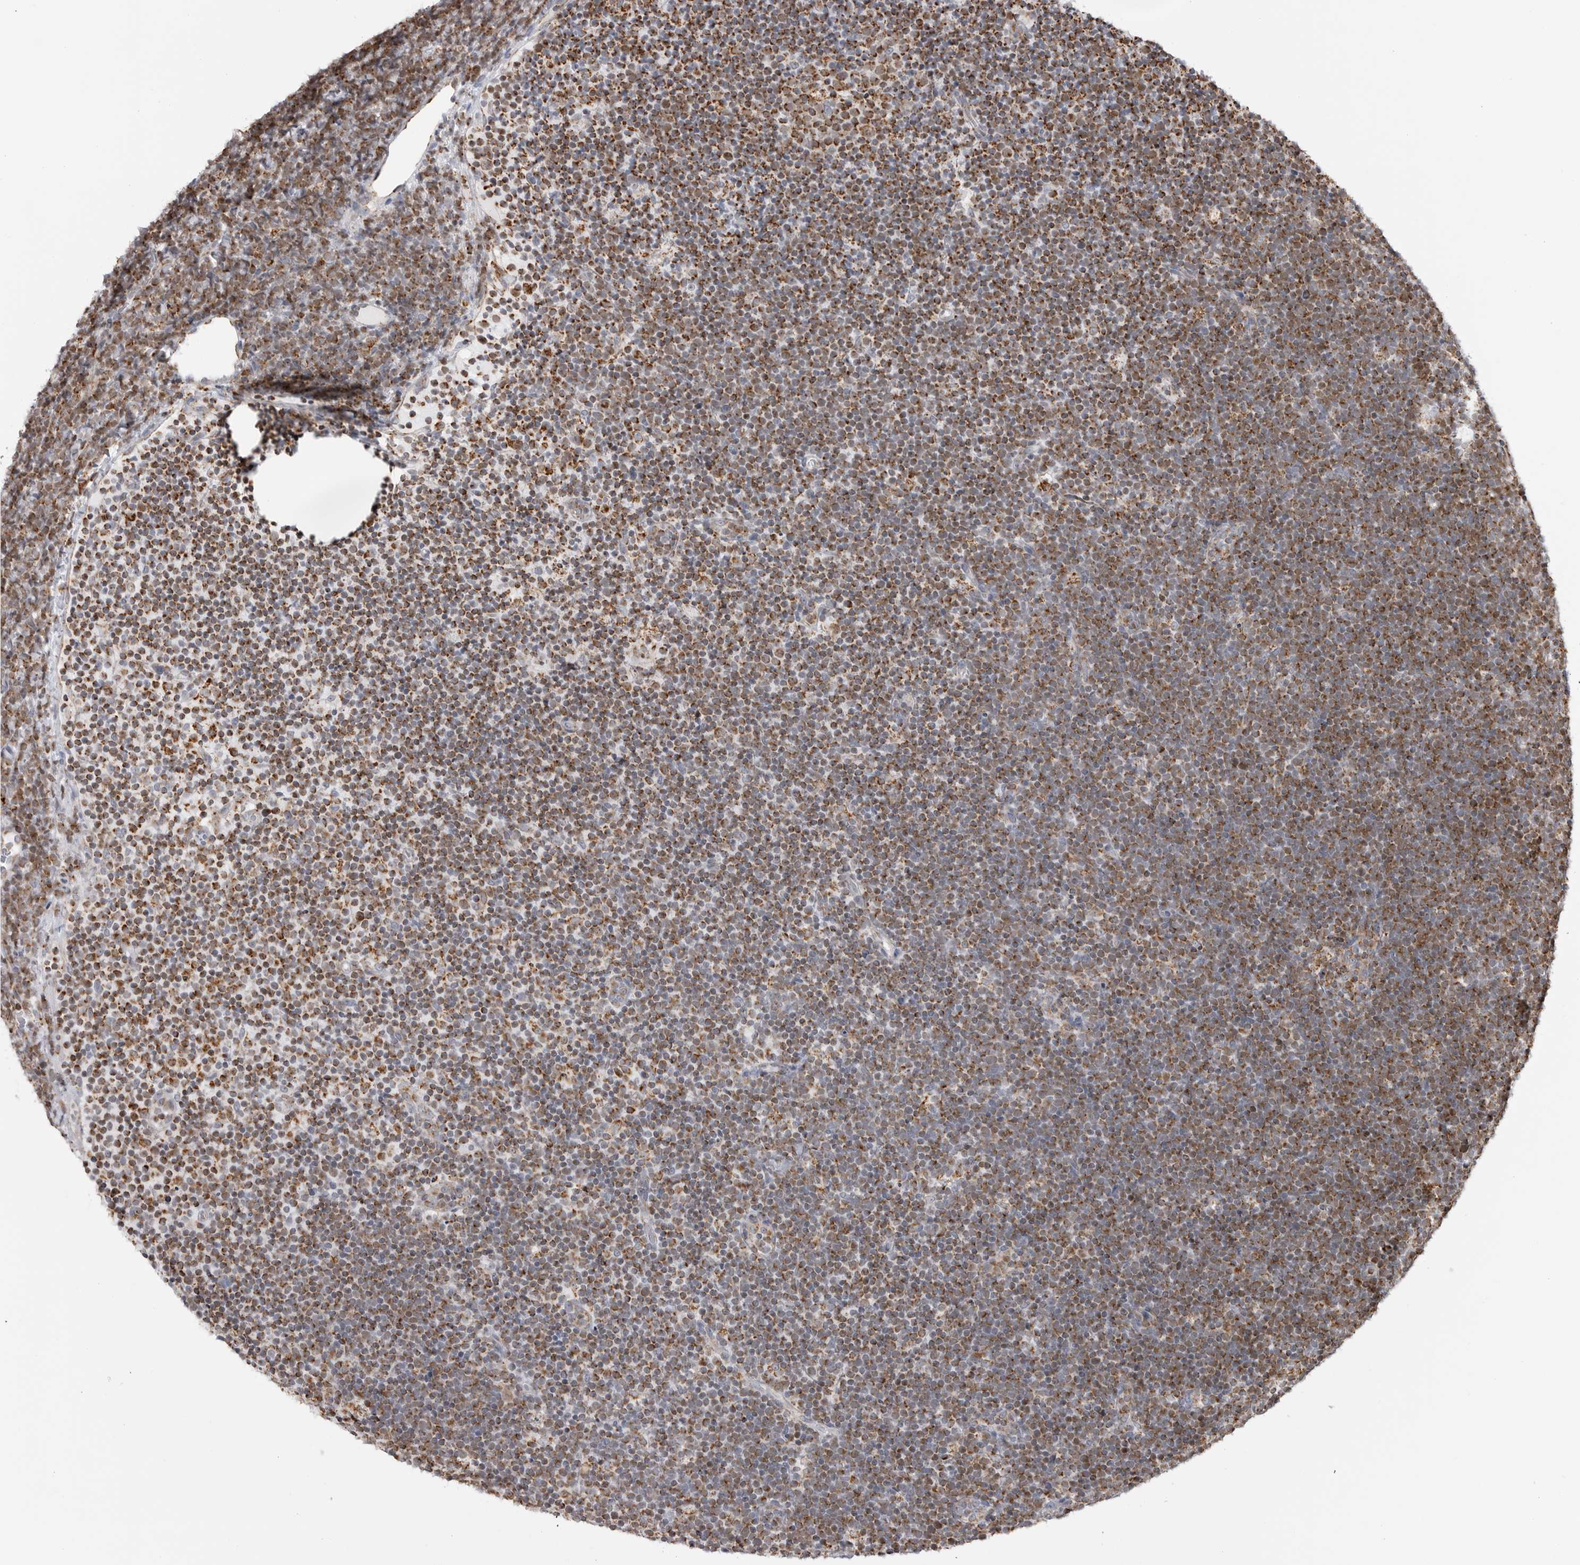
{"staining": {"intensity": "strong", "quantity": ">75%", "location": "cytoplasmic/membranous"}, "tissue": "lymphoma", "cell_type": "Tumor cells", "image_type": "cancer", "snomed": [{"axis": "morphology", "description": "Malignant lymphoma, non-Hodgkin's type, High grade"}, {"axis": "topography", "description": "Lymph node"}], "caption": "High-magnification brightfield microscopy of lymphoma stained with DAB (3,3'-diaminobenzidine) (brown) and counterstained with hematoxylin (blue). tumor cells exhibit strong cytoplasmic/membranous positivity is appreciated in approximately>75% of cells.", "gene": "COX5A", "patient": {"sex": "male", "age": 13}}